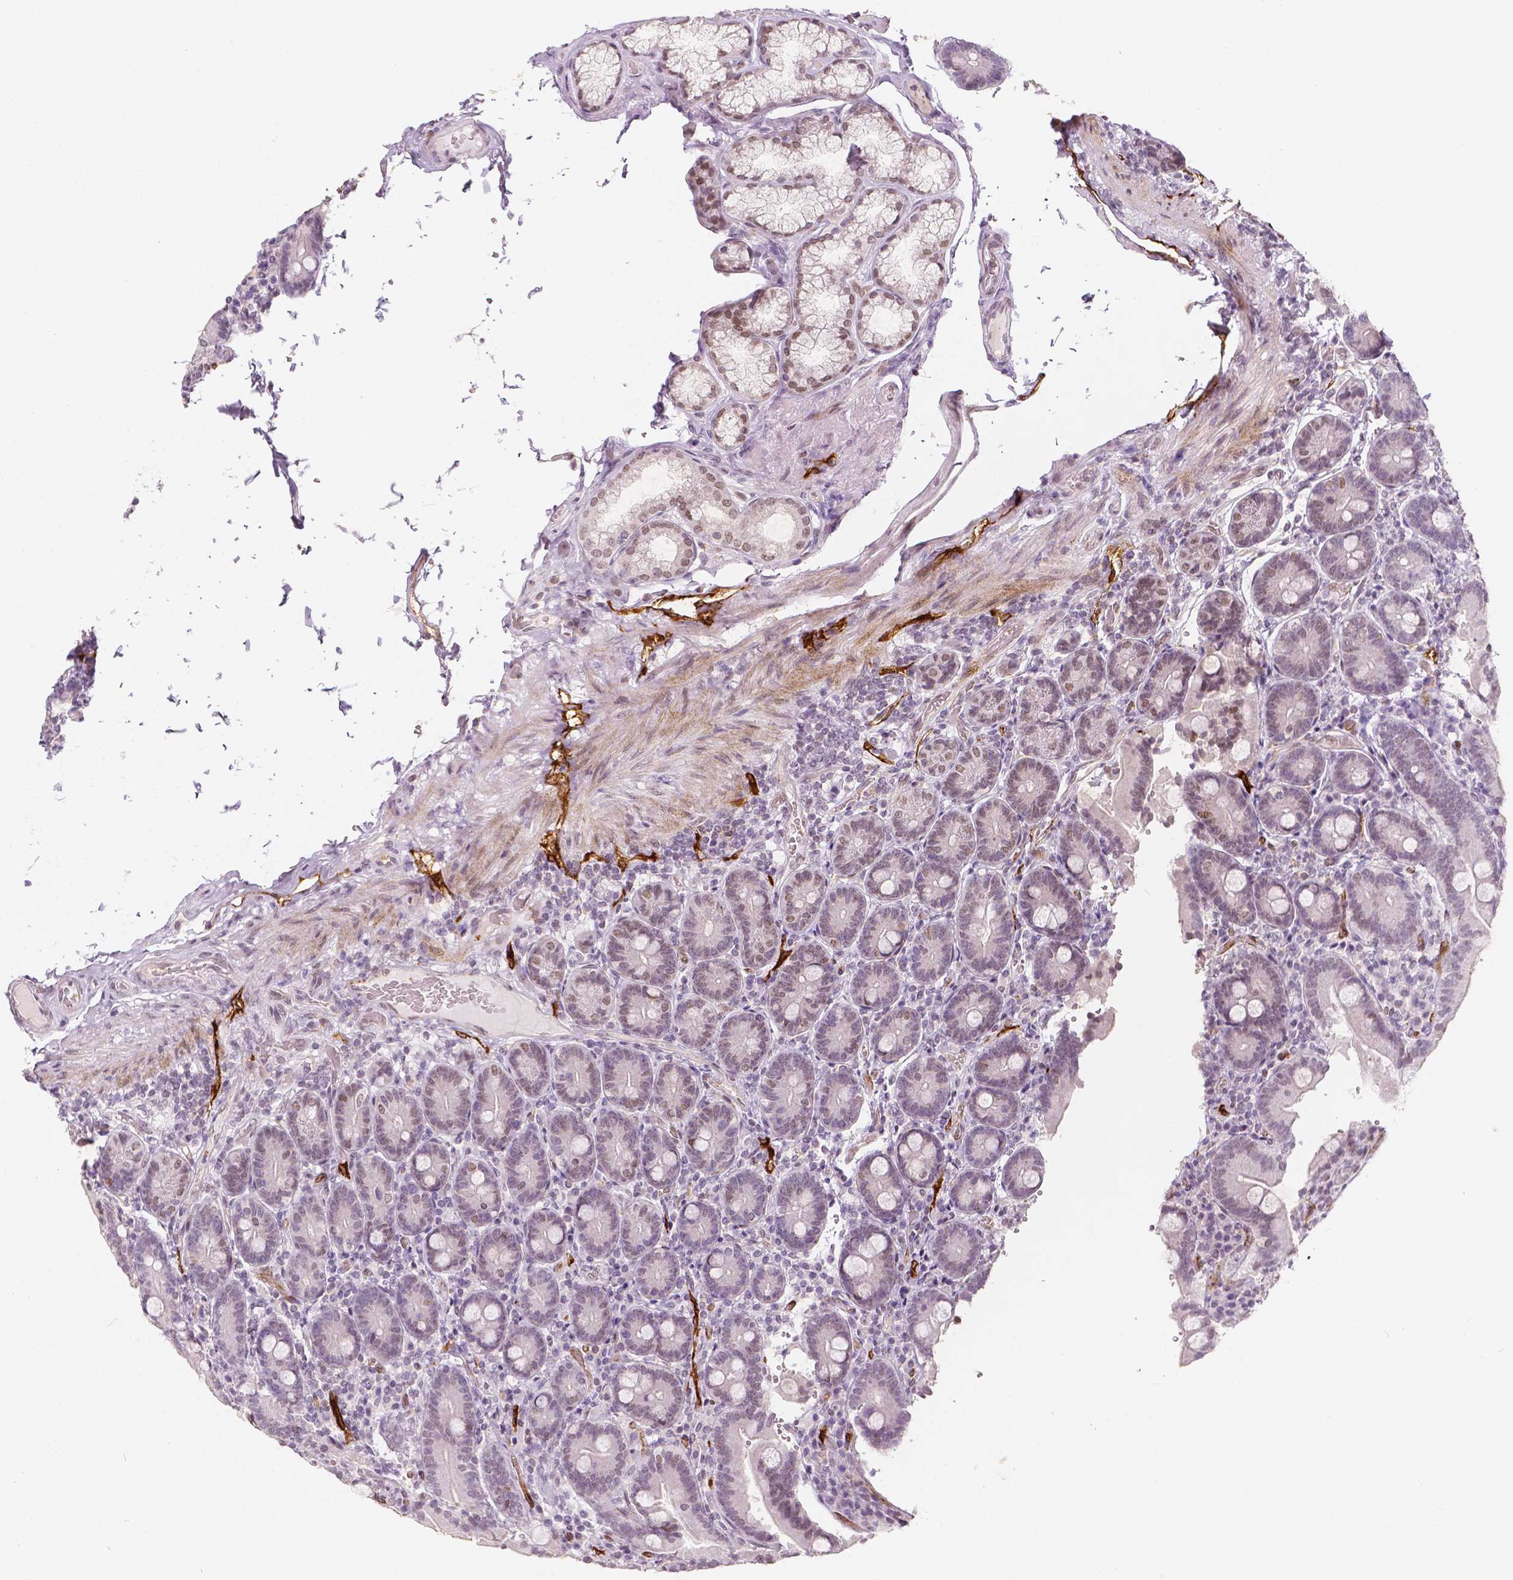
{"staining": {"intensity": "weak", "quantity": "25%-75%", "location": "nuclear"}, "tissue": "duodenum", "cell_type": "Glandular cells", "image_type": "normal", "snomed": [{"axis": "morphology", "description": "Normal tissue, NOS"}, {"axis": "topography", "description": "Duodenum"}], "caption": "Immunohistochemical staining of normal duodenum exhibits 25%-75% levels of weak nuclear protein staining in about 25%-75% of glandular cells.", "gene": "KDM5B", "patient": {"sex": "female", "age": 62}}